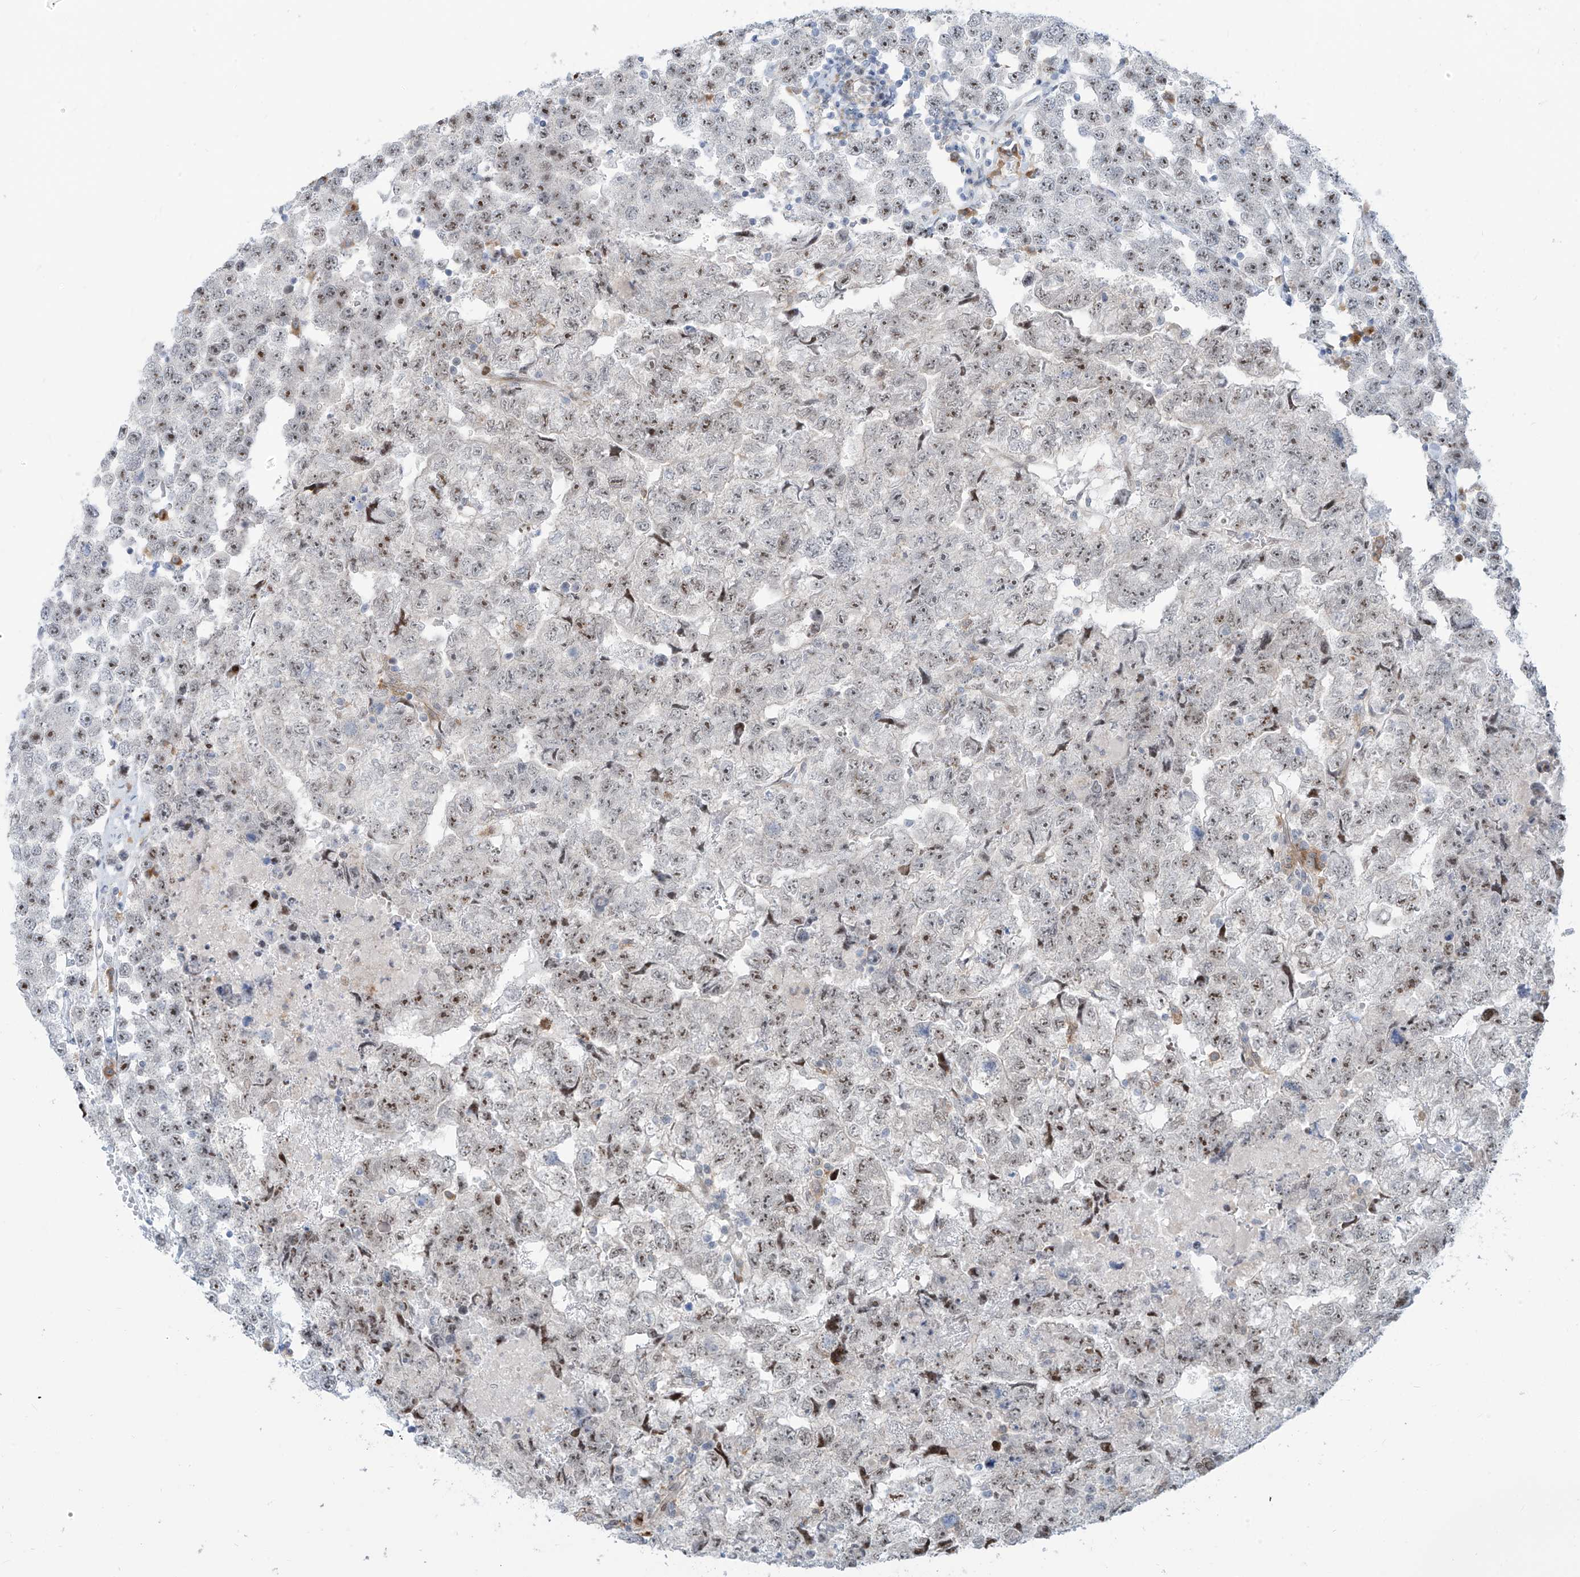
{"staining": {"intensity": "weak", "quantity": ">75%", "location": "nuclear"}, "tissue": "testis cancer", "cell_type": "Tumor cells", "image_type": "cancer", "snomed": [{"axis": "morphology", "description": "Carcinoma, Embryonal, NOS"}, {"axis": "topography", "description": "Testis"}], "caption": "Protein expression analysis of human embryonal carcinoma (testis) reveals weak nuclear staining in approximately >75% of tumor cells. (brown staining indicates protein expression, while blue staining denotes nuclei).", "gene": "LIN9", "patient": {"sex": "male", "age": 36}}